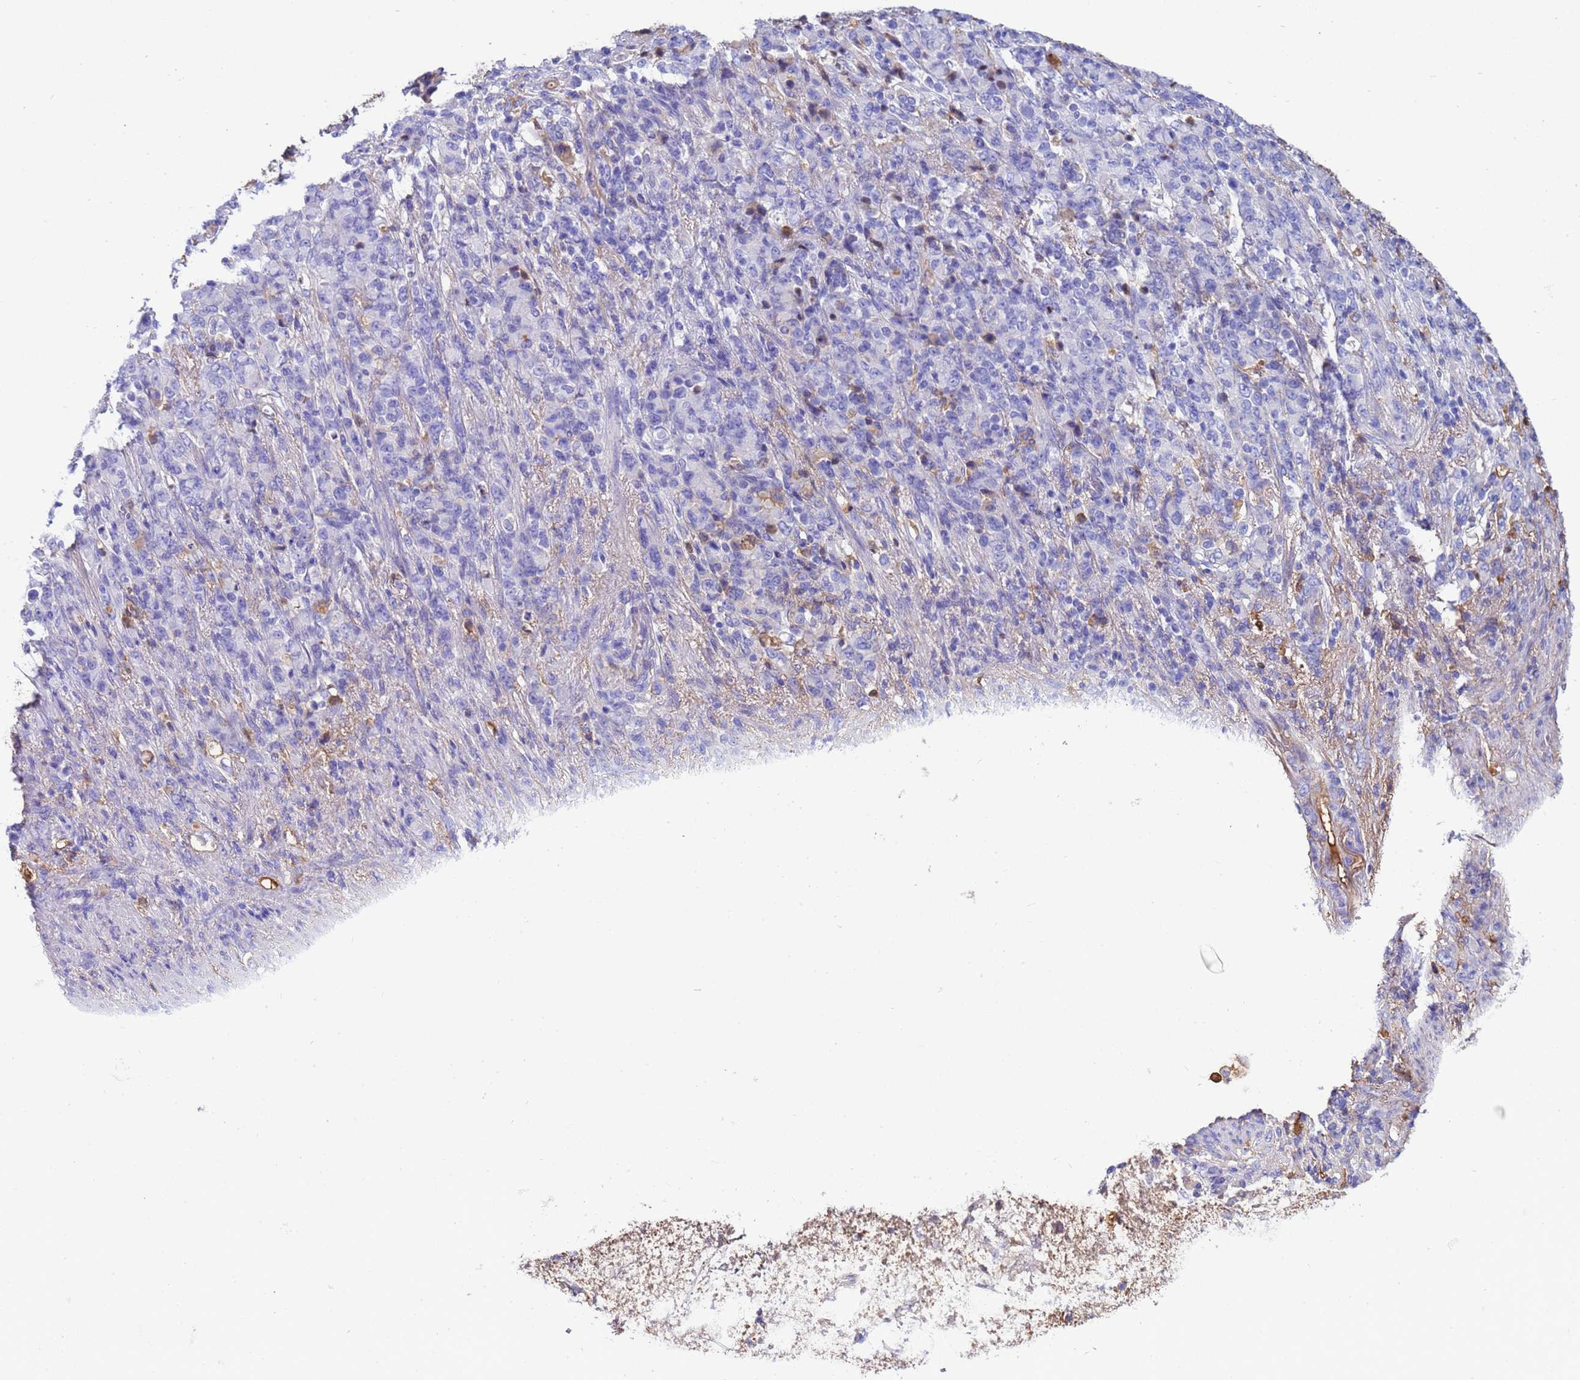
{"staining": {"intensity": "negative", "quantity": "none", "location": "none"}, "tissue": "stomach cancer", "cell_type": "Tumor cells", "image_type": "cancer", "snomed": [{"axis": "morphology", "description": "Adenocarcinoma, NOS"}, {"axis": "topography", "description": "Stomach"}], "caption": "Immunohistochemistry image of neoplastic tissue: human adenocarcinoma (stomach) stained with DAB displays no significant protein staining in tumor cells.", "gene": "H1-7", "patient": {"sex": "female", "age": 79}}